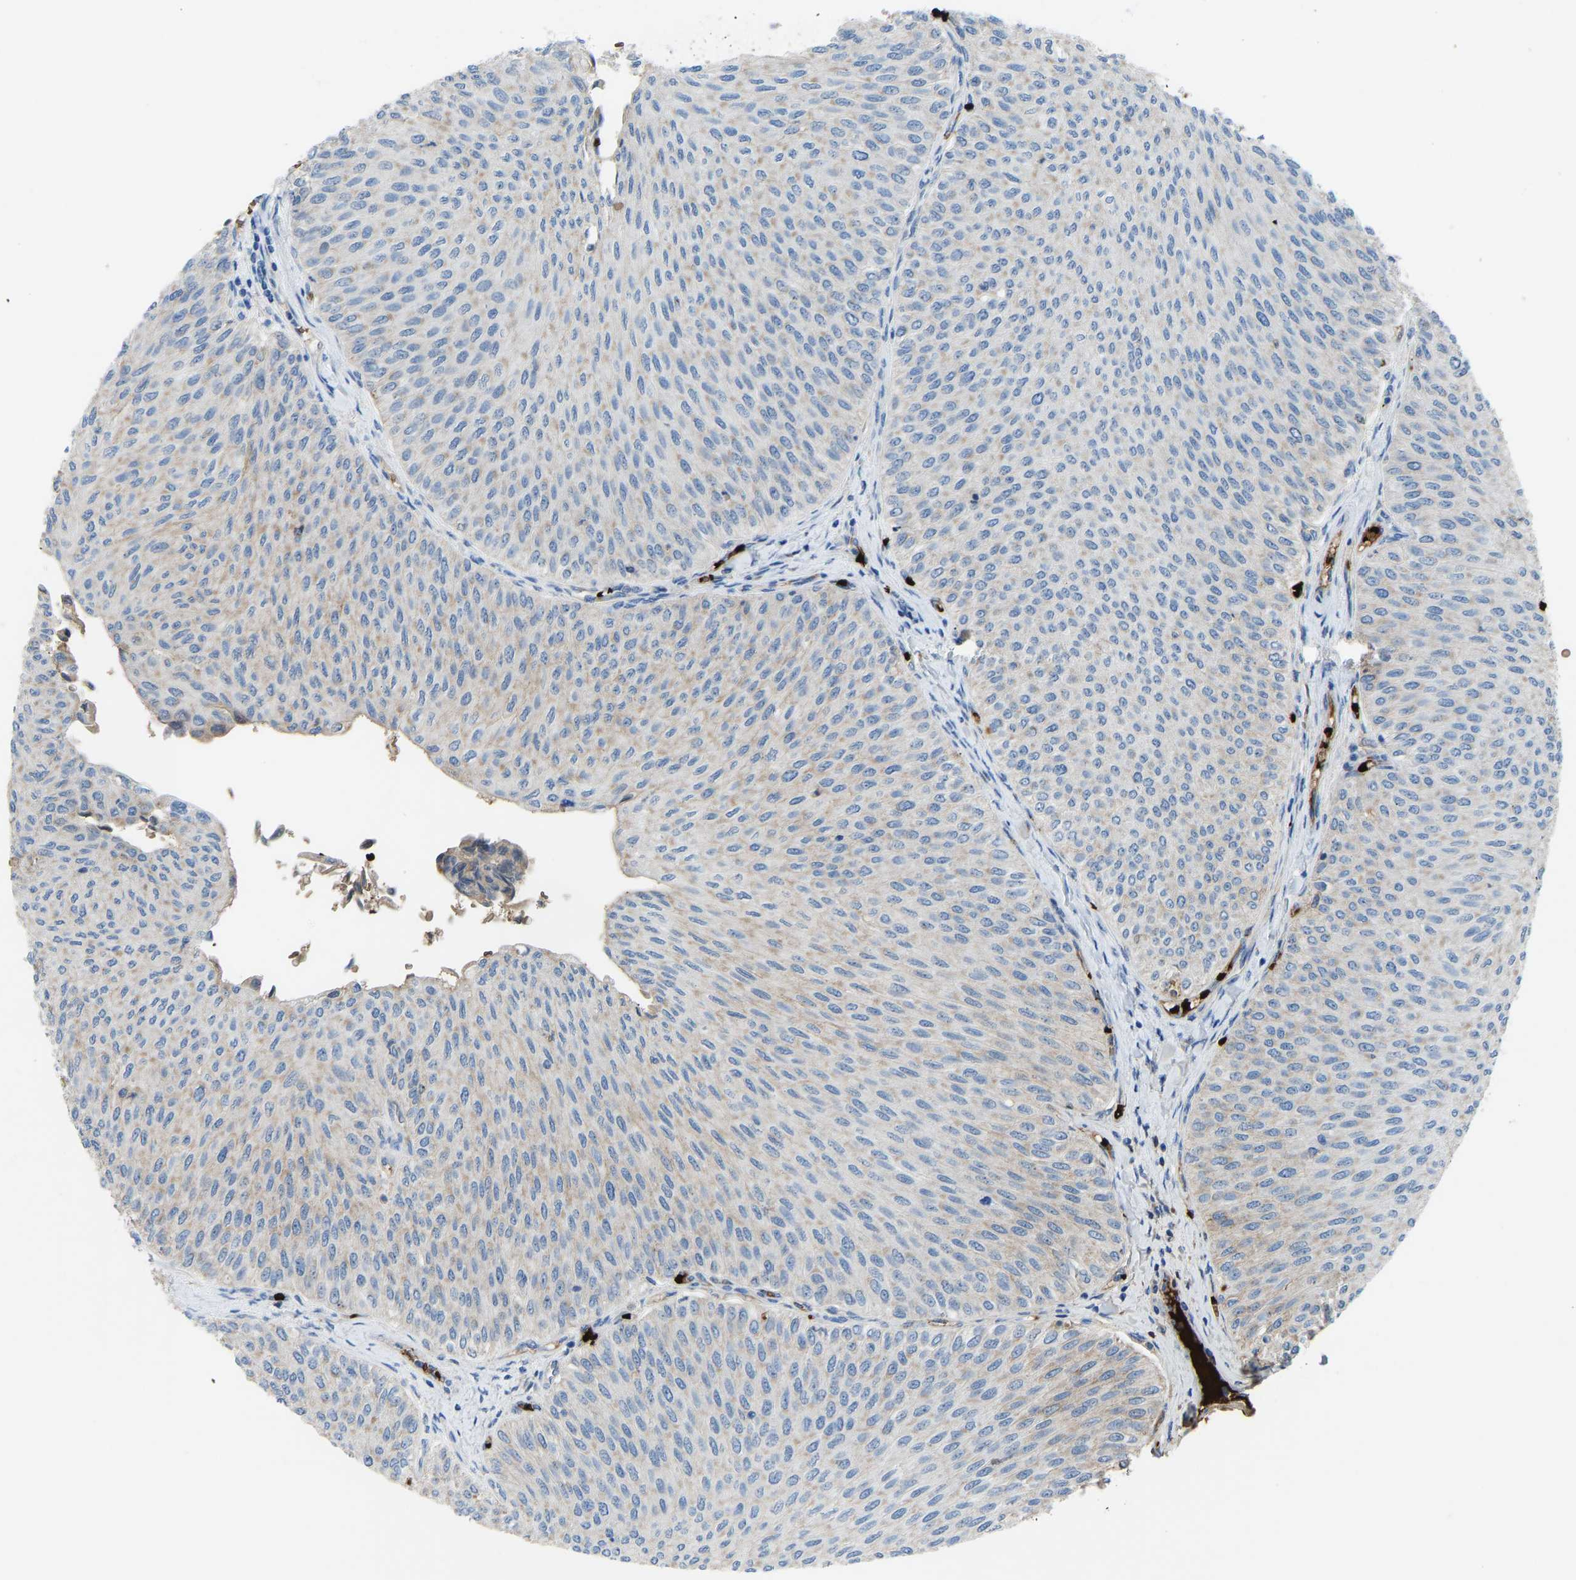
{"staining": {"intensity": "negative", "quantity": "none", "location": "none"}, "tissue": "urothelial cancer", "cell_type": "Tumor cells", "image_type": "cancer", "snomed": [{"axis": "morphology", "description": "Urothelial carcinoma, Low grade"}, {"axis": "topography", "description": "Urinary bladder"}], "caption": "Immunohistochemistry of human urothelial carcinoma (low-grade) exhibits no positivity in tumor cells. Brightfield microscopy of immunohistochemistry (IHC) stained with DAB (3,3'-diaminobenzidine) (brown) and hematoxylin (blue), captured at high magnification.", "gene": "PIGS", "patient": {"sex": "male", "age": 78}}